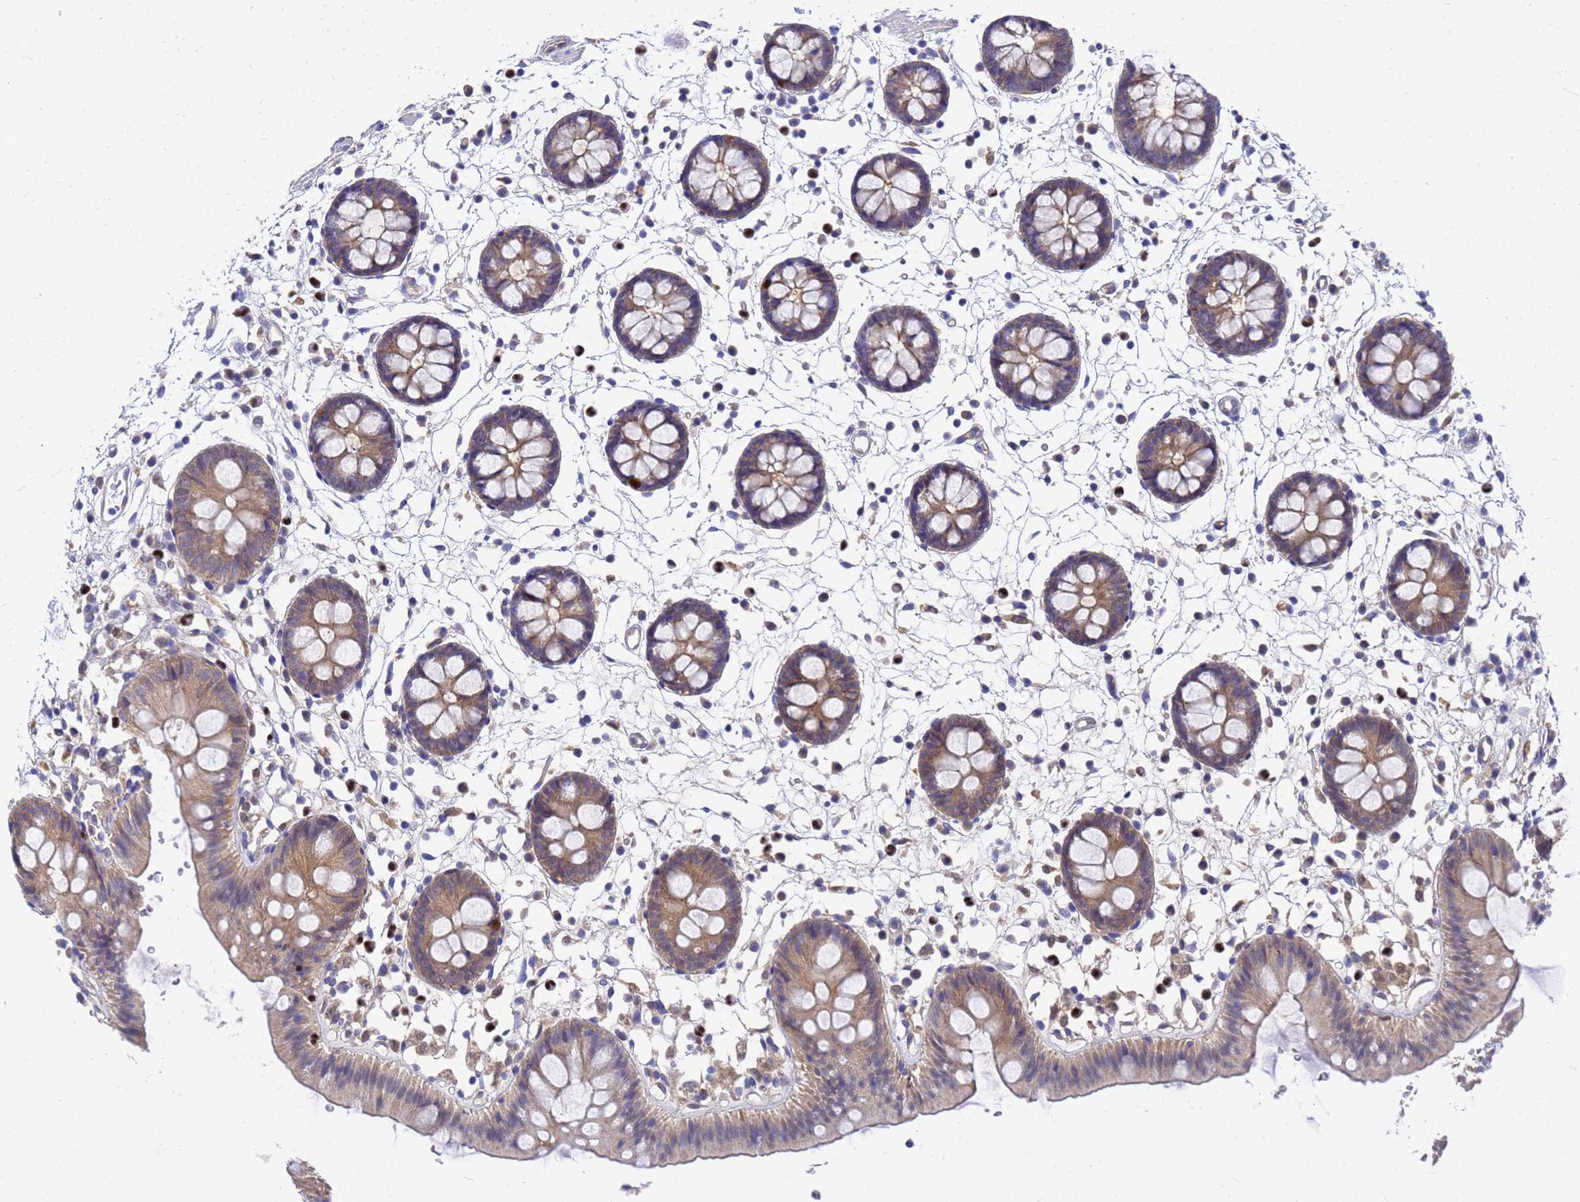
{"staining": {"intensity": "weak", "quantity": "25%-75%", "location": "cytoplasmic/membranous"}, "tissue": "colon", "cell_type": "Endothelial cells", "image_type": "normal", "snomed": [{"axis": "morphology", "description": "Normal tissue, NOS"}, {"axis": "topography", "description": "Colon"}], "caption": "Approximately 25%-75% of endothelial cells in benign colon reveal weak cytoplasmic/membranous protein expression as visualized by brown immunohistochemical staining.", "gene": "SLC35E2B", "patient": {"sex": "male", "age": 56}}